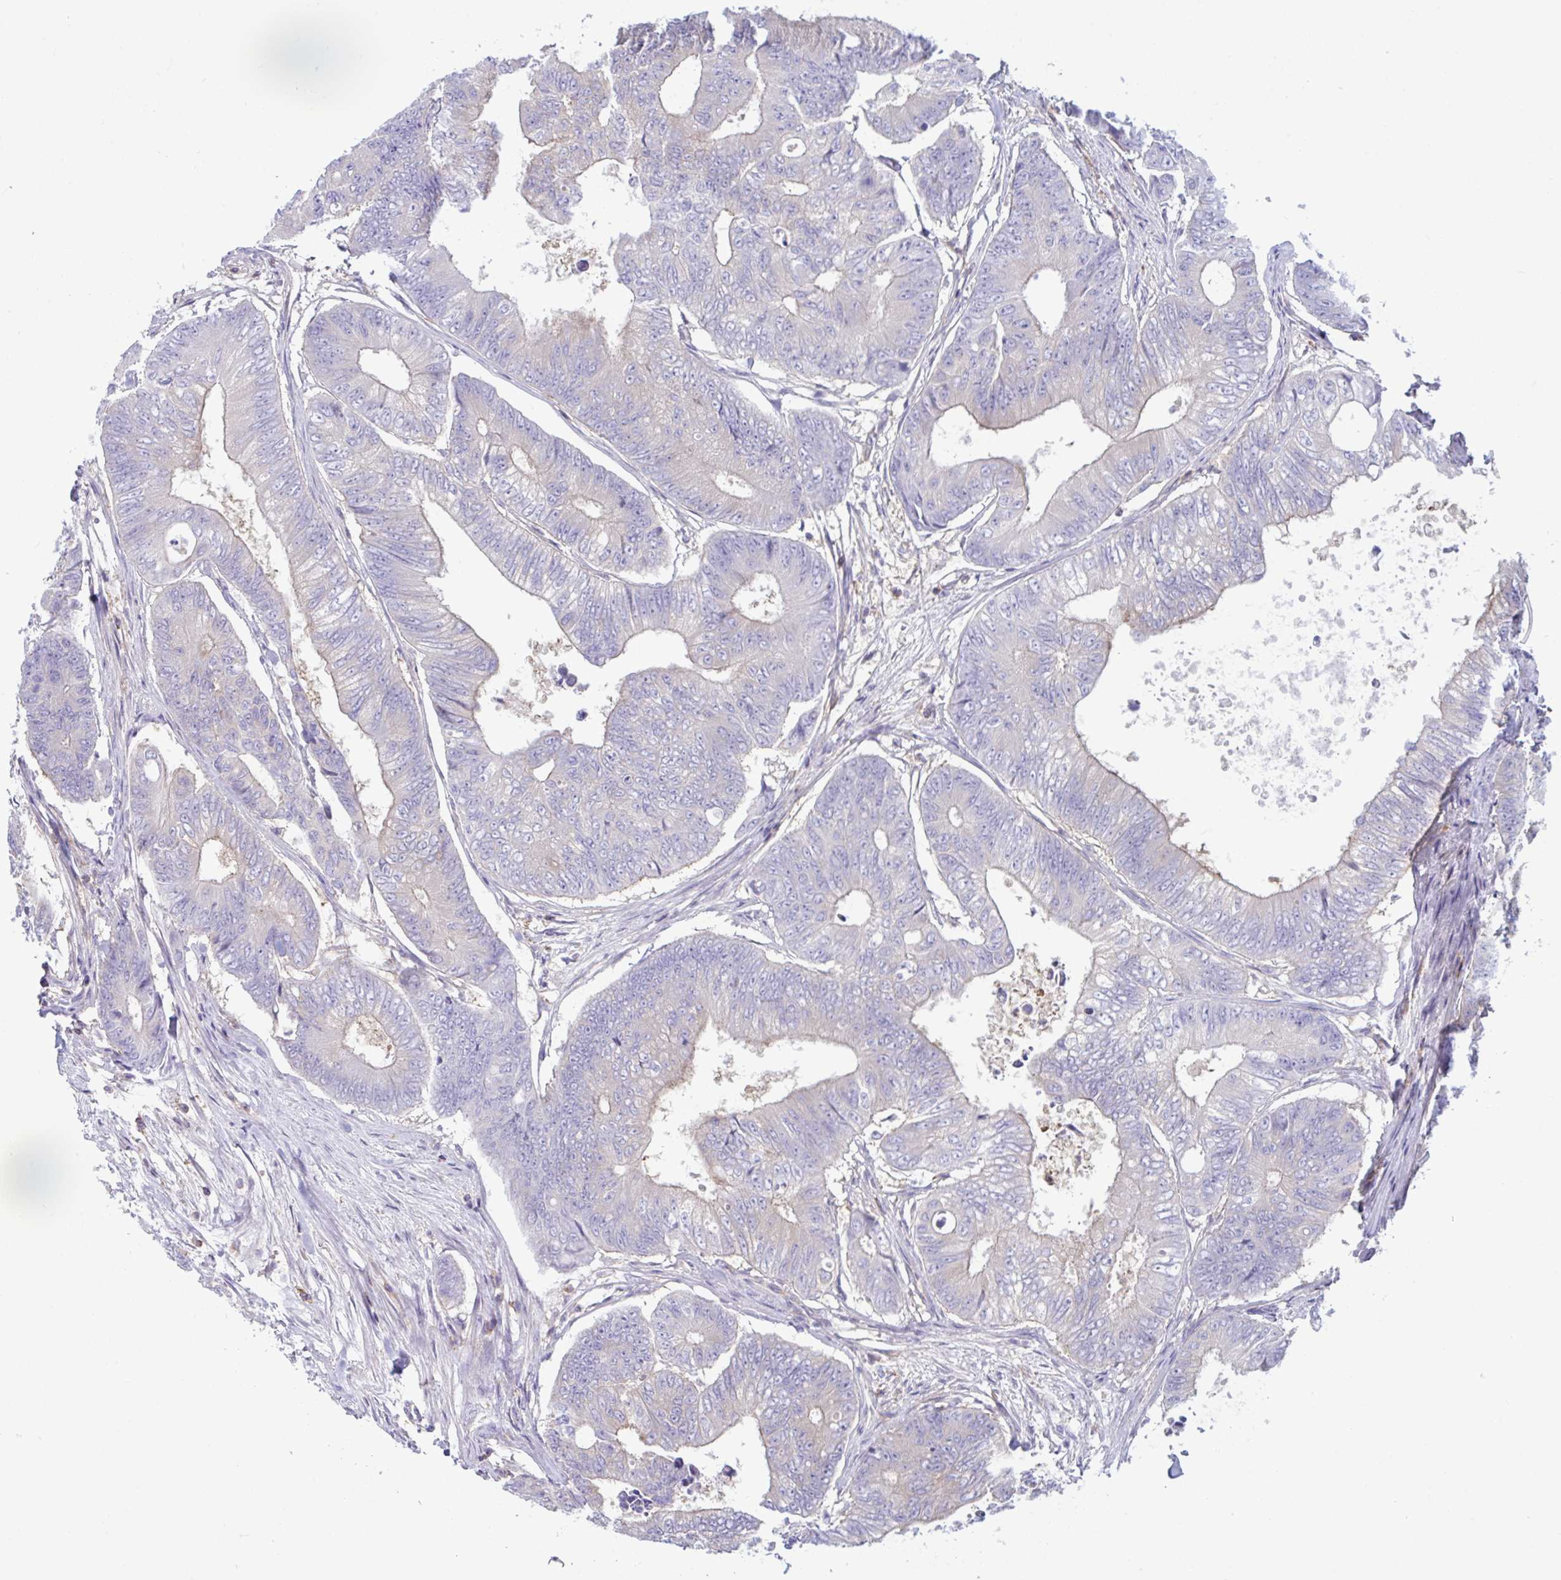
{"staining": {"intensity": "moderate", "quantity": "<25%", "location": "cytoplasmic/membranous"}, "tissue": "colorectal cancer", "cell_type": "Tumor cells", "image_type": "cancer", "snomed": [{"axis": "morphology", "description": "Adenocarcinoma, NOS"}, {"axis": "topography", "description": "Colon"}], "caption": "Protein expression analysis of human colorectal cancer reveals moderate cytoplasmic/membranous staining in approximately <25% of tumor cells.", "gene": "TSC22D3", "patient": {"sex": "female", "age": 48}}